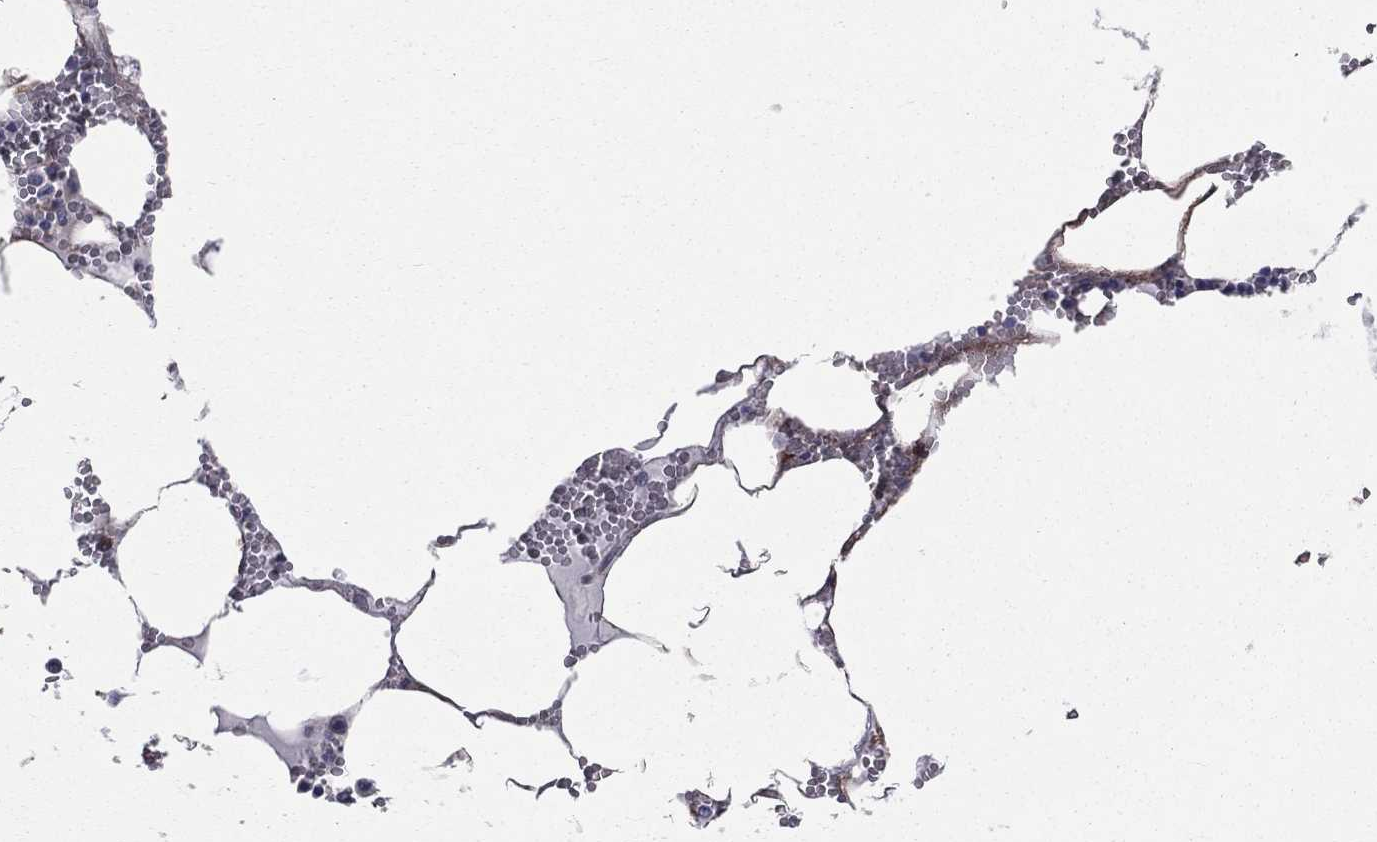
{"staining": {"intensity": "negative", "quantity": "none", "location": "none"}, "tissue": "bone marrow", "cell_type": "Hematopoietic cells", "image_type": "normal", "snomed": [{"axis": "morphology", "description": "Normal tissue, NOS"}, {"axis": "topography", "description": "Bone marrow"}], "caption": "There is no significant expression in hematopoietic cells of bone marrow. (DAB (3,3'-diaminobenzidine) immunohistochemistry visualized using brightfield microscopy, high magnification).", "gene": "PGRMC1", "patient": {"sex": "female", "age": 64}}